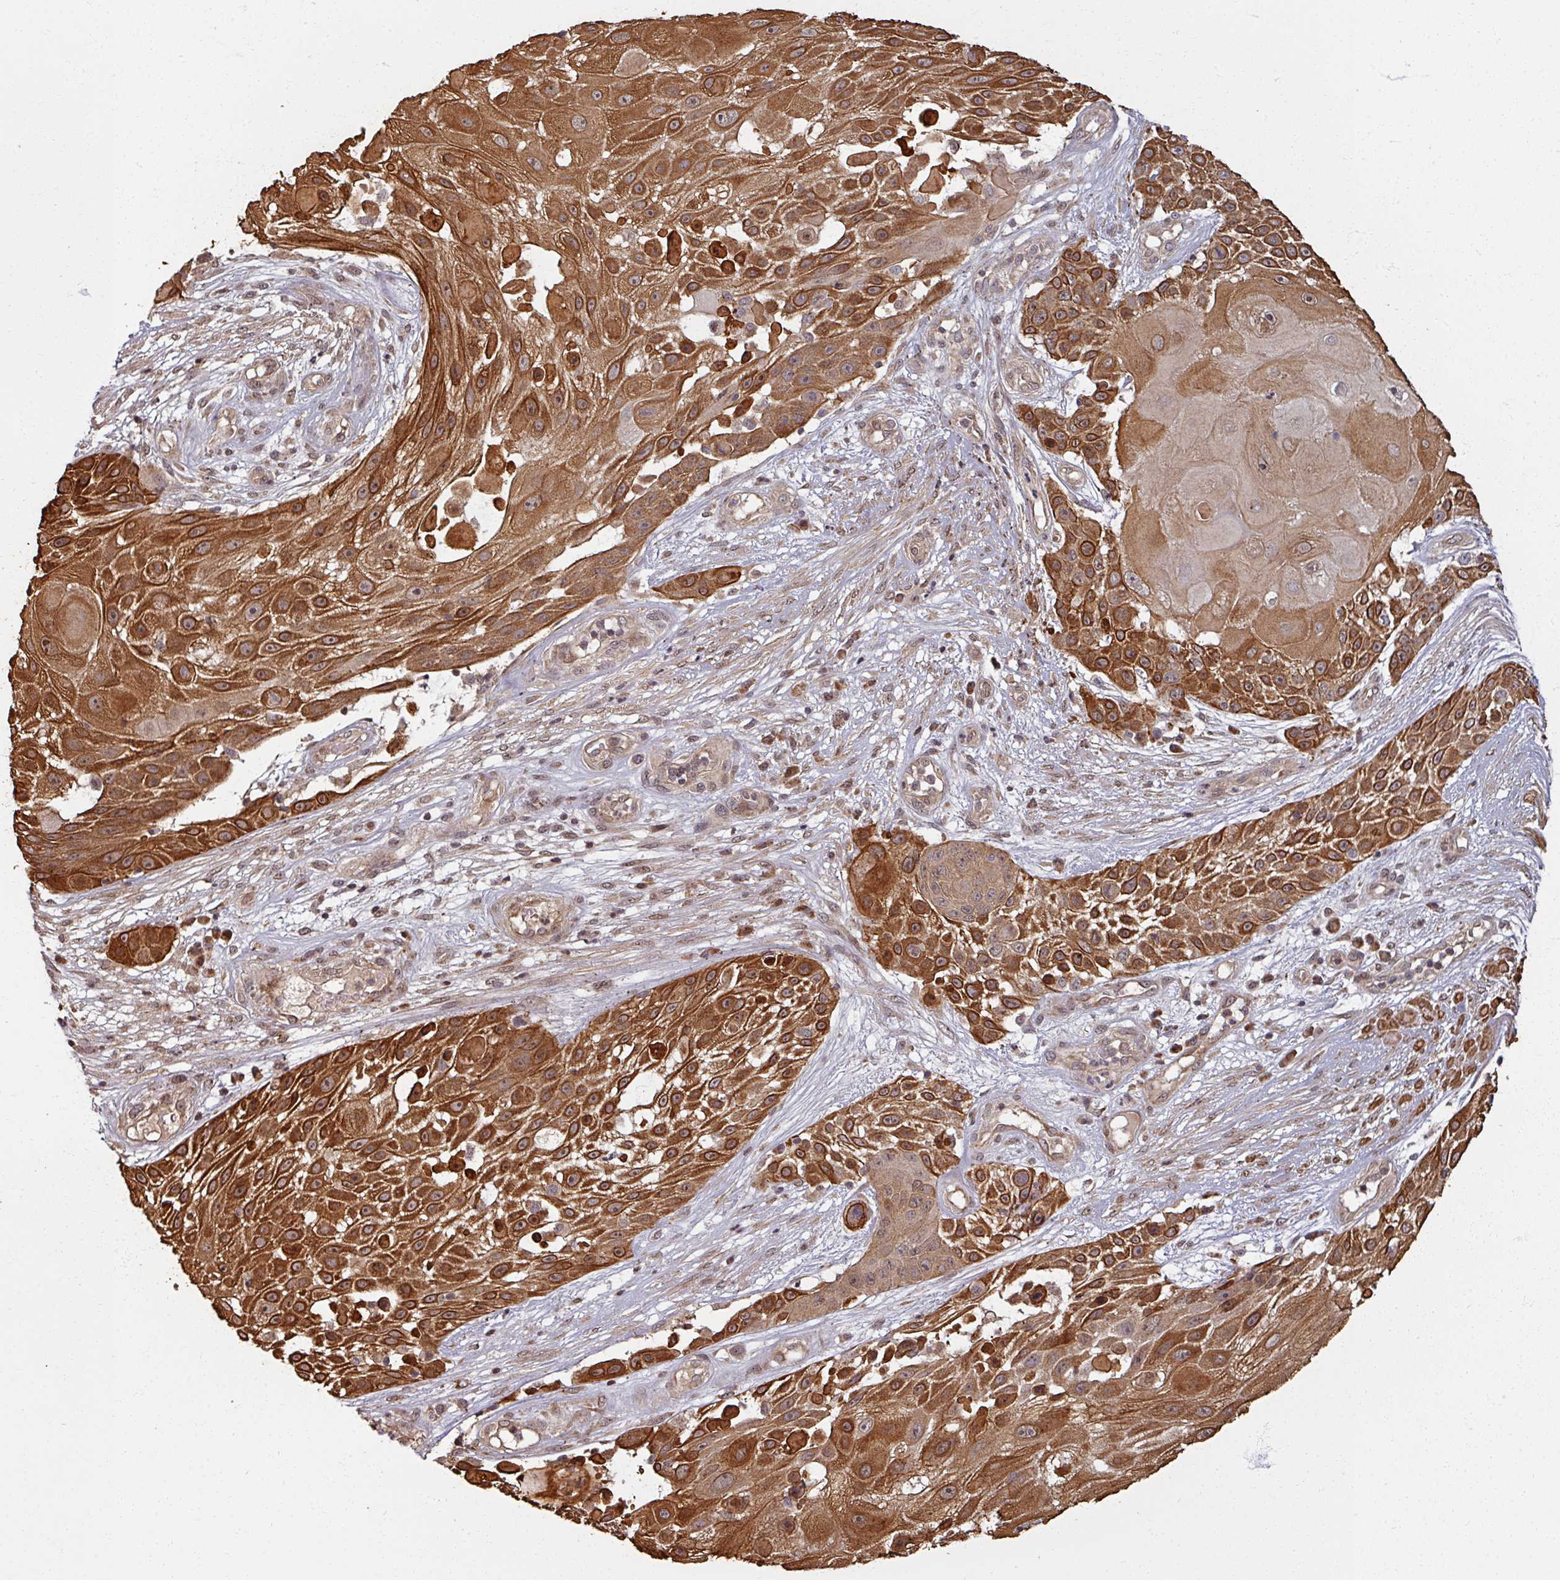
{"staining": {"intensity": "strong", "quantity": ">75%", "location": "cytoplasmic/membranous,nuclear"}, "tissue": "skin cancer", "cell_type": "Tumor cells", "image_type": "cancer", "snomed": [{"axis": "morphology", "description": "Squamous cell carcinoma, NOS"}, {"axis": "topography", "description": "Skin"}], "caption": "A brown stain highlights strong cytoplasmic/membranous and nuclear staining of a protein in human skin cancer tumor cells.", "gene": "SWI5", "patient": {"sex": "female", "age": 86}}